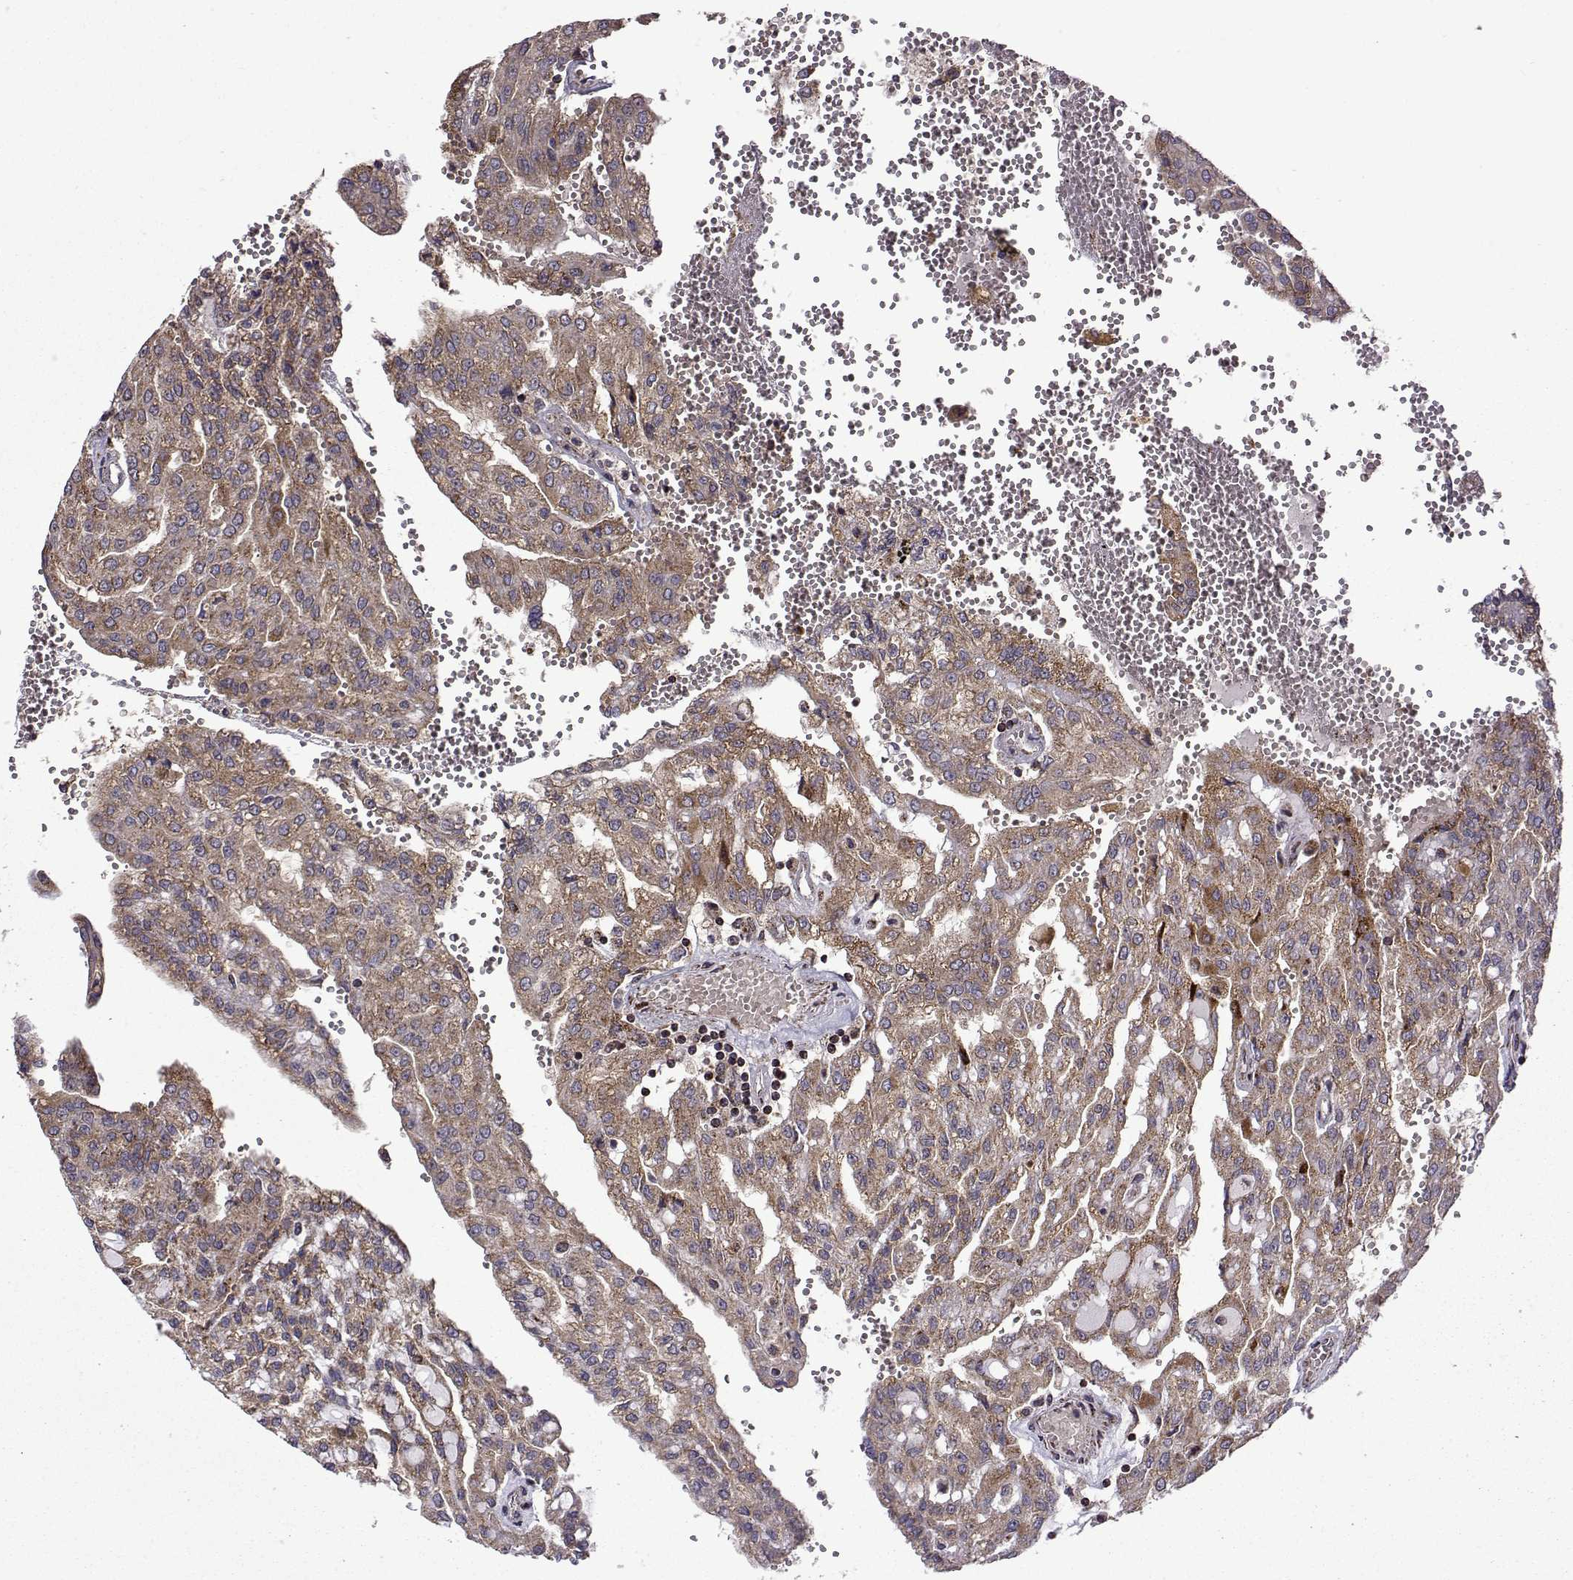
{"staining": {"intensity": "weak", "quantity": ">75%", "location": "cytoplasmic/membranous"}, "tissue": "renal cancer", "cell_type": "Tumor cells", "image_type": "cancer", "snomed": [{"axis": "morphology", "description": "Adenocarcinoma, NOS"}, {"axis": "topography", "description": "Kidney"}], "caption": "Renal cancer was stained to show a protein in brown. There is low levels of weak cytoplasmic/membranous positivity in about >75% of tumor cells.", "gene": "TAB2", "patient": {"sex": "male", "age": 63}}